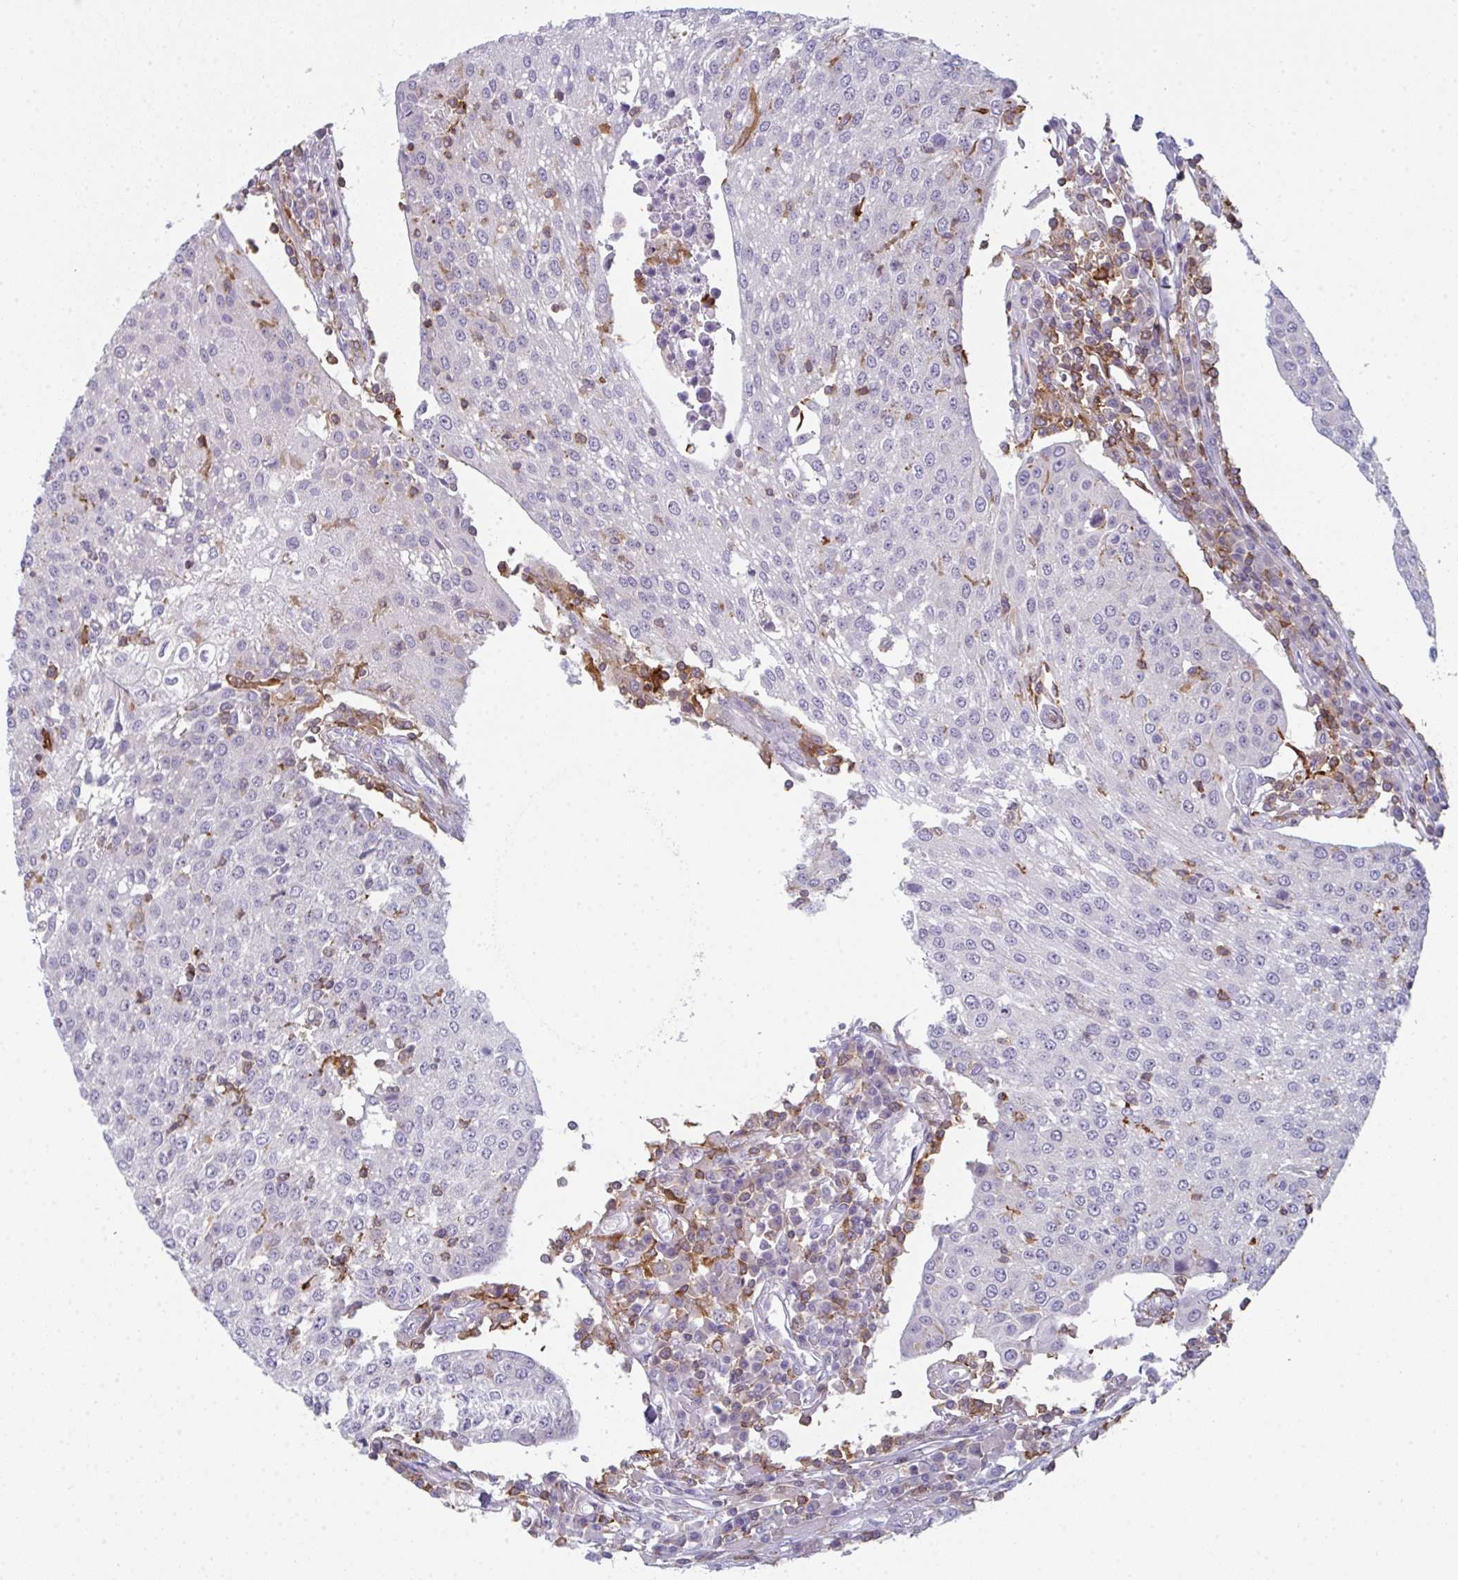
{"staining": {"intensity": "negative", "quantity": "none", "location": "none"}, "tissue": "urothelial cancer", "cell_type": "Tumor cells", "image_type": "cancer", "snomed": [{"axis": "morphology", "description": "Urothelial carcinoma, High grade"}, {"axis": "topography", "description": "Urinary bladder"}], "caption": "Immunohistochemical staining of urothelial cancer demonstrates no significant staining in tumor cells. Brightfield microscopy of immunohistochemistry stained with DAB (3,3'-diaminobenzidine) (brown) and hematoxylin (blue), captured at high magnification.", "gene": "CD80", "patient": {"sex": "female", "age": 85}}